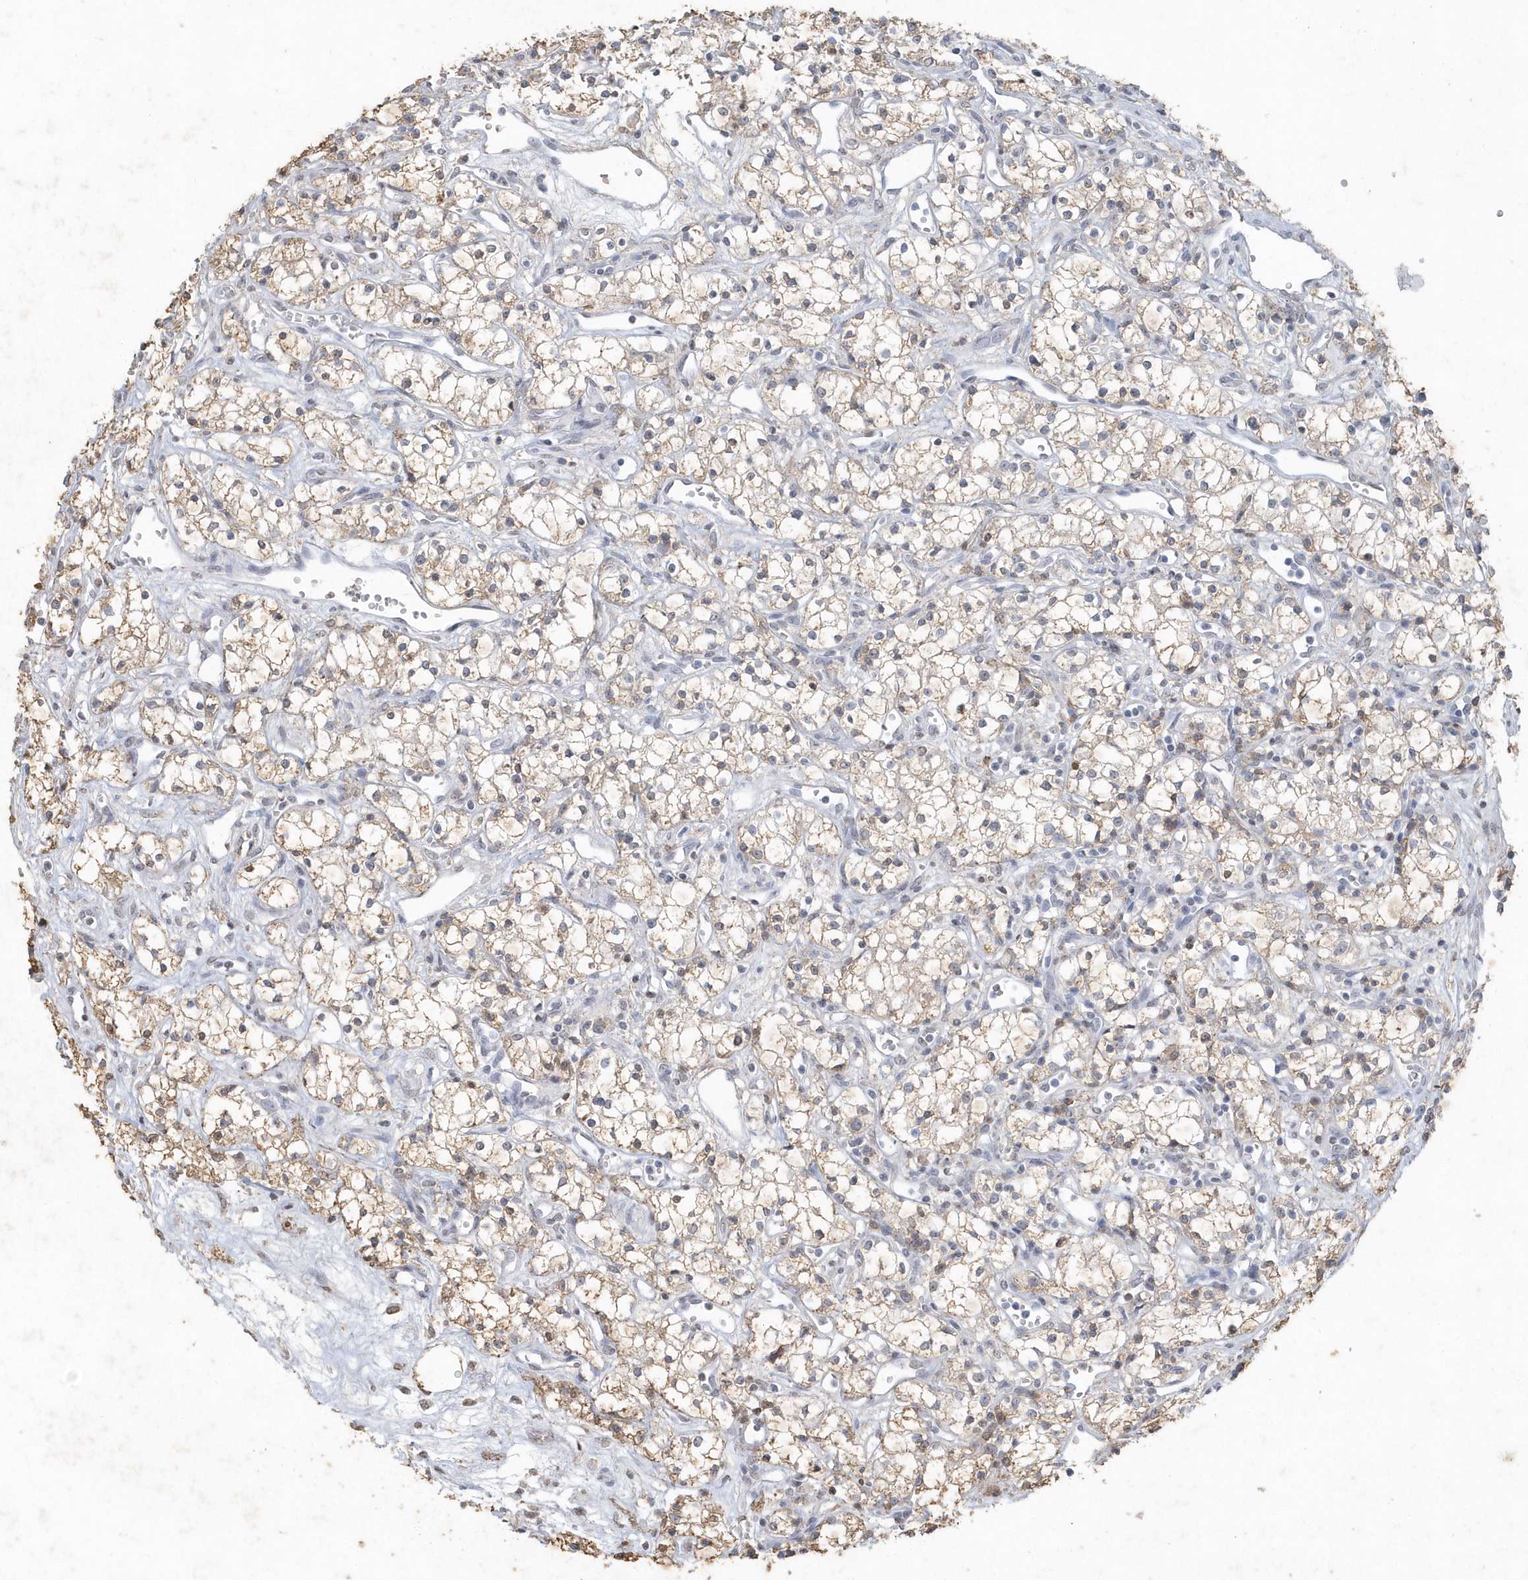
{"staining": {"intensity": "moderate", "quantity": "25%-75%", "location": "cytoplasmic/membranous"}, "tissue": "renal cancer", "cell_type": "Tumor cells", "image_type": "cancer", "snomed": [{"axis": "morphology", "description": "Adenocarcinoma, NOS"}, {"axis": "topography", "description": "Kidney"}], "caption": "IHC of renal adenocarcinoma displays medium levels of moderate cytoplasmic/membranous staining in about 25%-75% of tumor cells. The staining was performed using DAB to visualize the protein expression in brown, while the nuclei were stained in blue with hematoxylin (Magnification: 20x).", "gene": "PDCD1", "patient": {"sex": "male", "age": 59}}